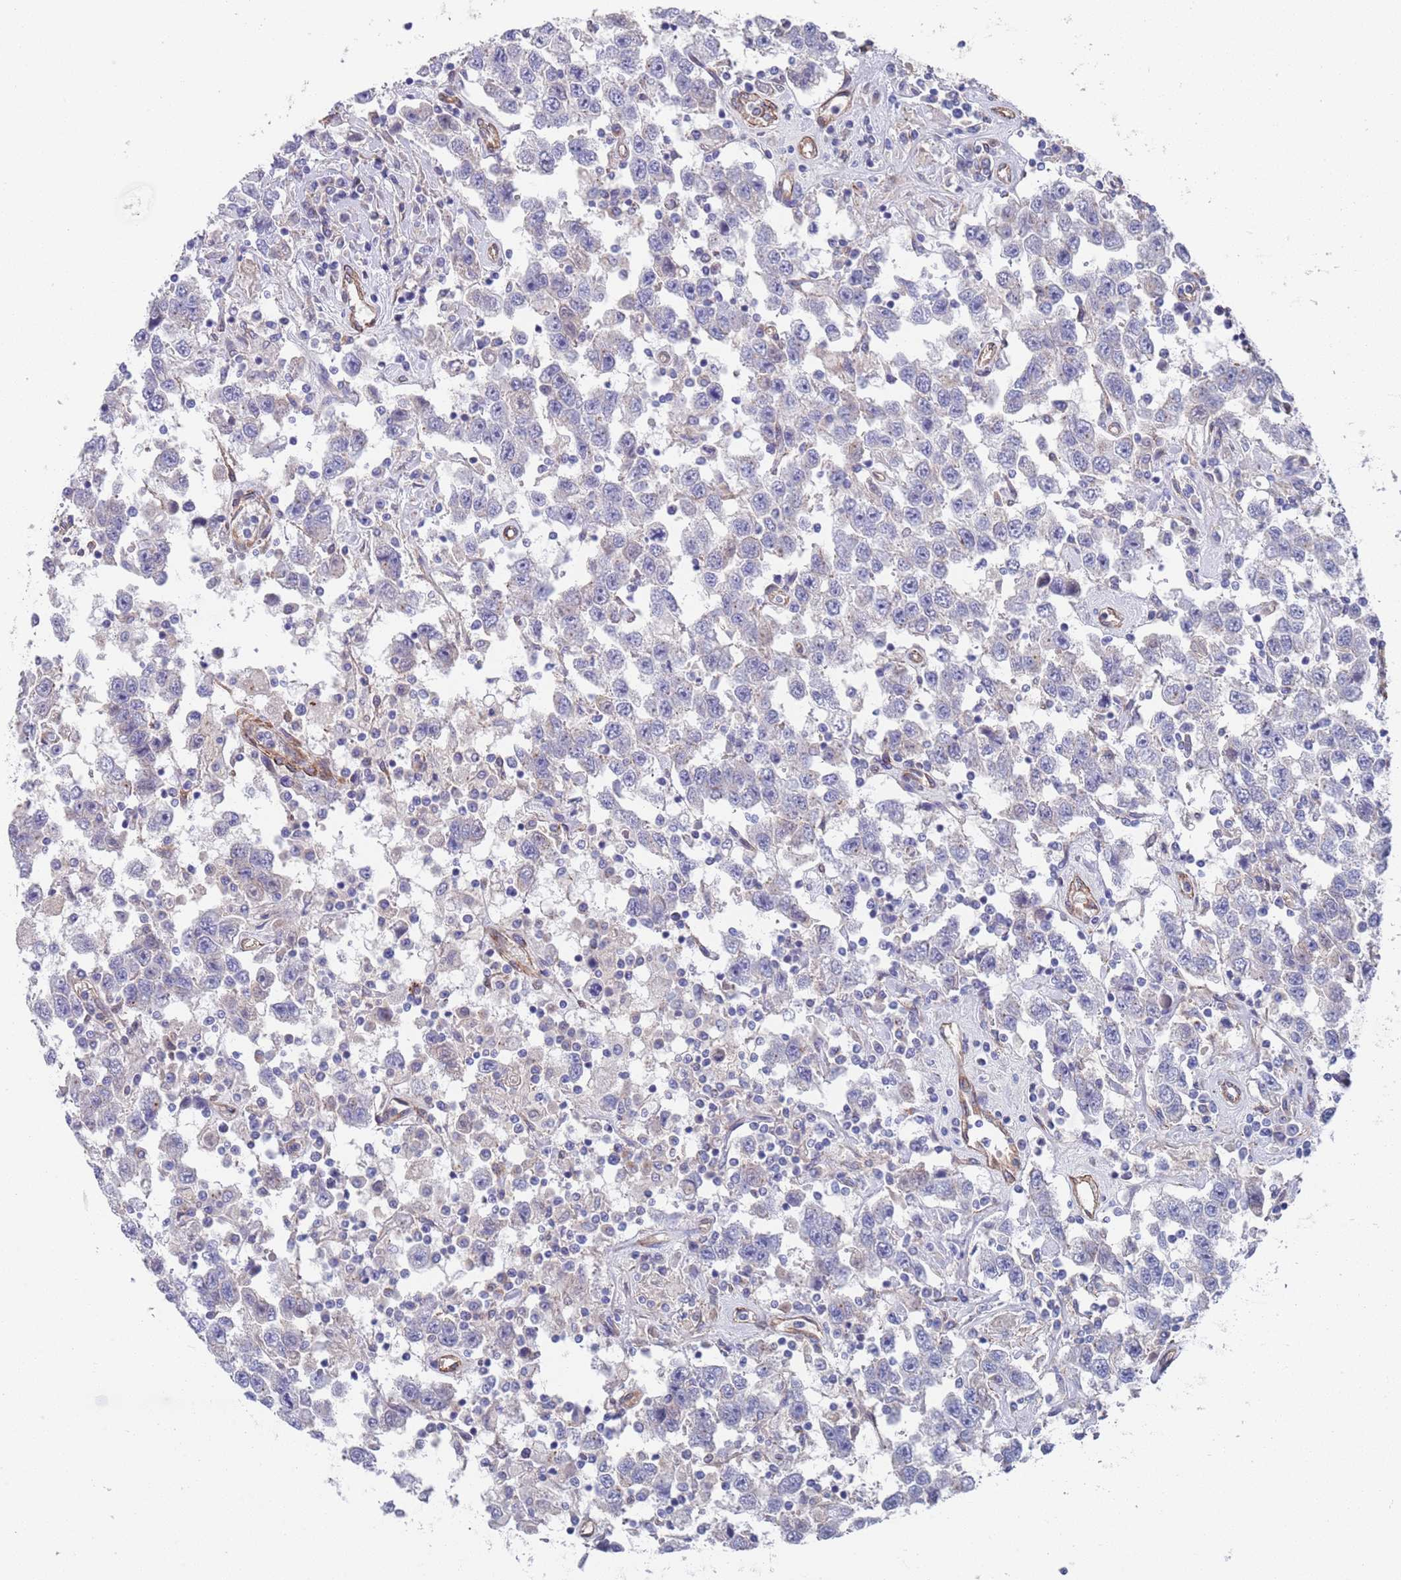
{"staining": {"intensity": "negative", "quantity": "none", "location": "none"}, "tissue": "testis cancer", "cell_type": "Tumor cells", "image_type": "cancer", "snomed": [{"axis": "morphology", "description": "Seminoma, NOS"}, {"axis": "topography", "description": "Testis"}], "caption": "IHC of seminoma (testis) shows no staining in tumor cells.", "gene": "JAKMIP2", "patient": {"sex": "male", "age": 41}}